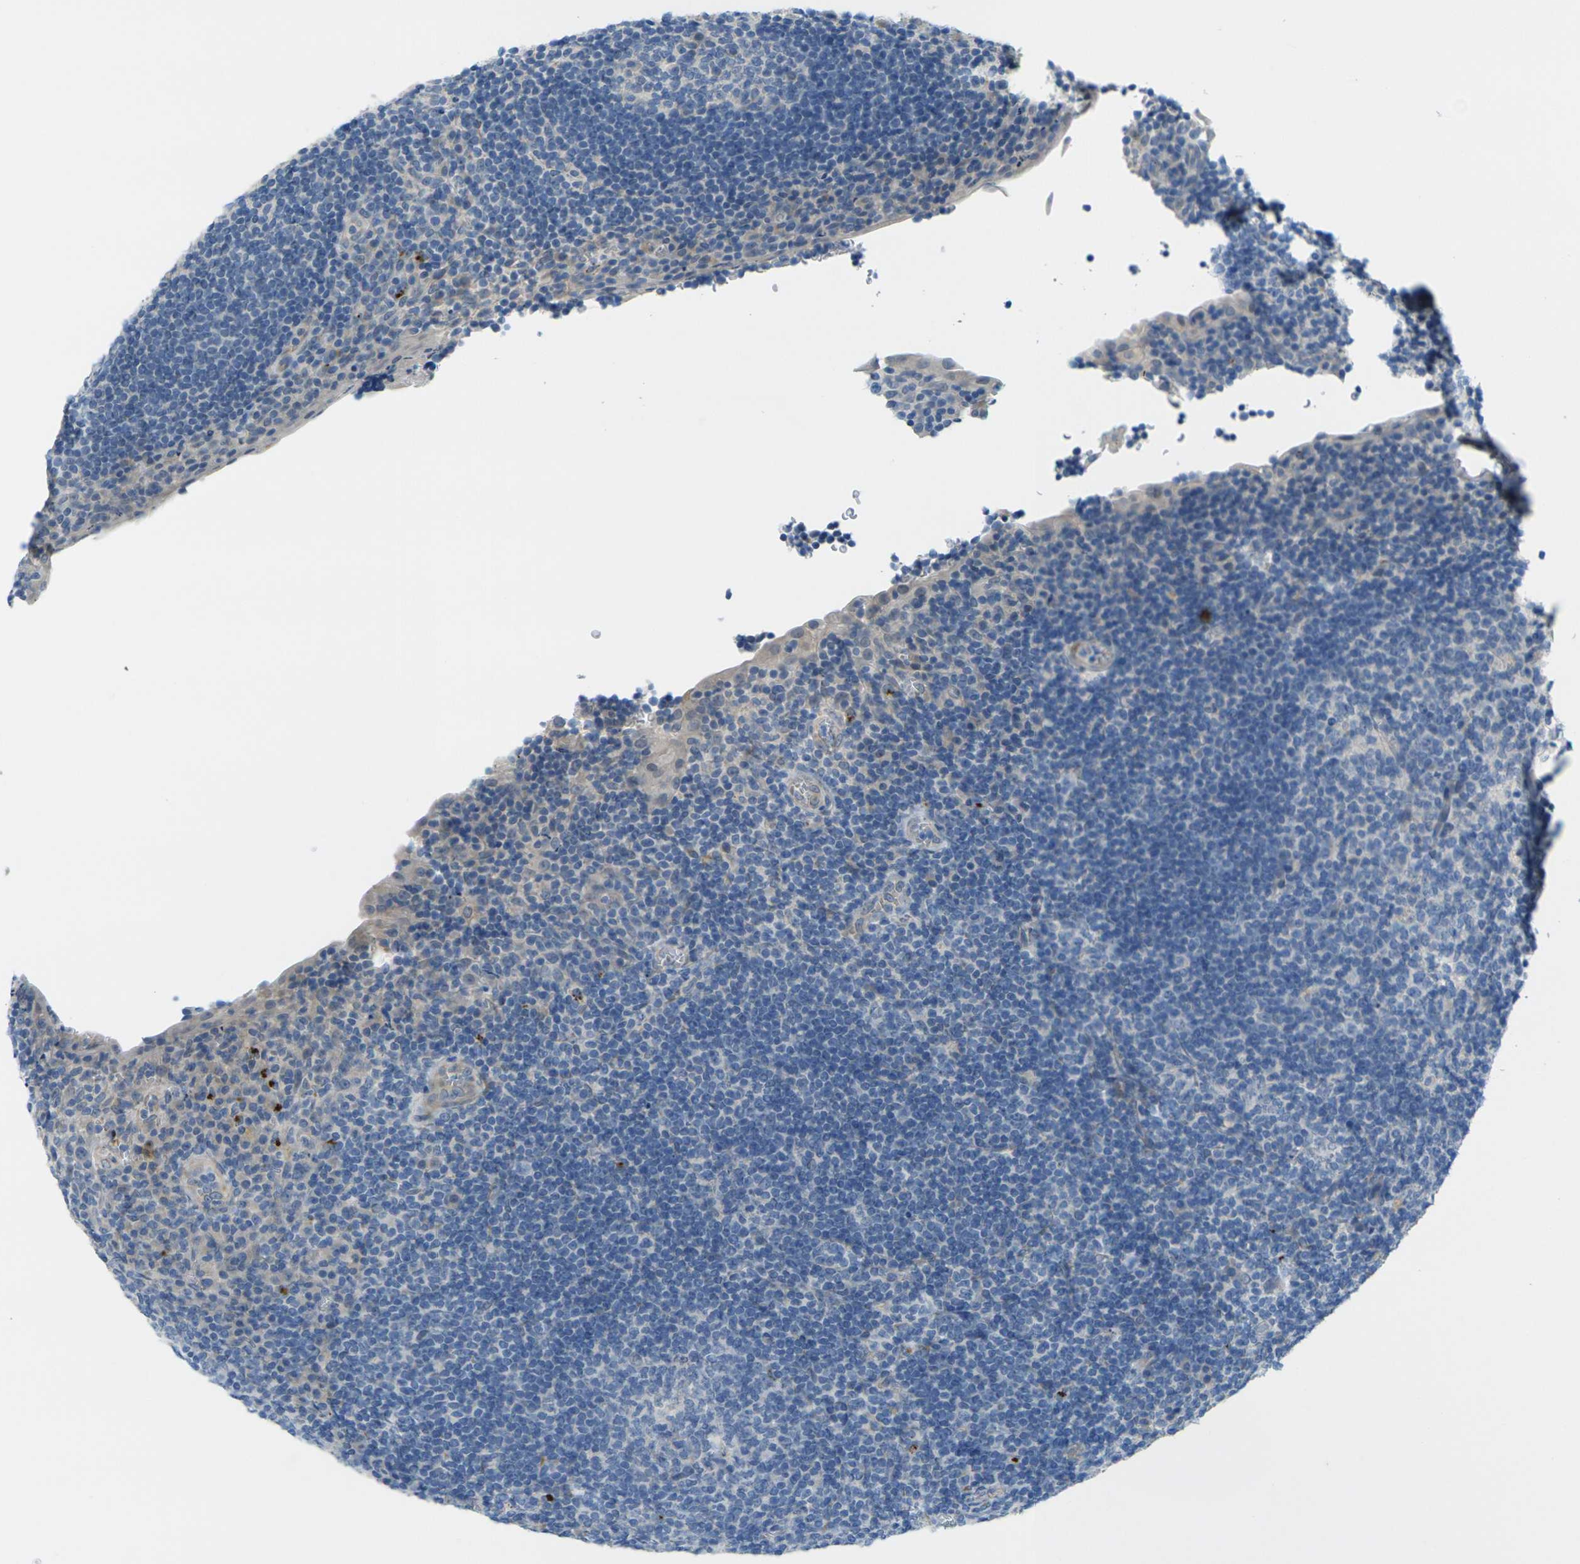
{"staining": {"intensity": "negative", "quantity": "none", "location": "none"}, "tissue": "tonsil", "cell_type": "Germinal center cells", "image_type": "normal", "snomed": [{"axis": "morphology", "description": "Normal tissue, NOS"}, {"axis": "topography", "description": "Tonsil"}], "caption": "Immunohistochemistry (IHC) of unremarkable human tonsil shows no expression in germinal center cells.", "gene": "CYP2C8", "patient": {"sex": "male", "age": 37}}